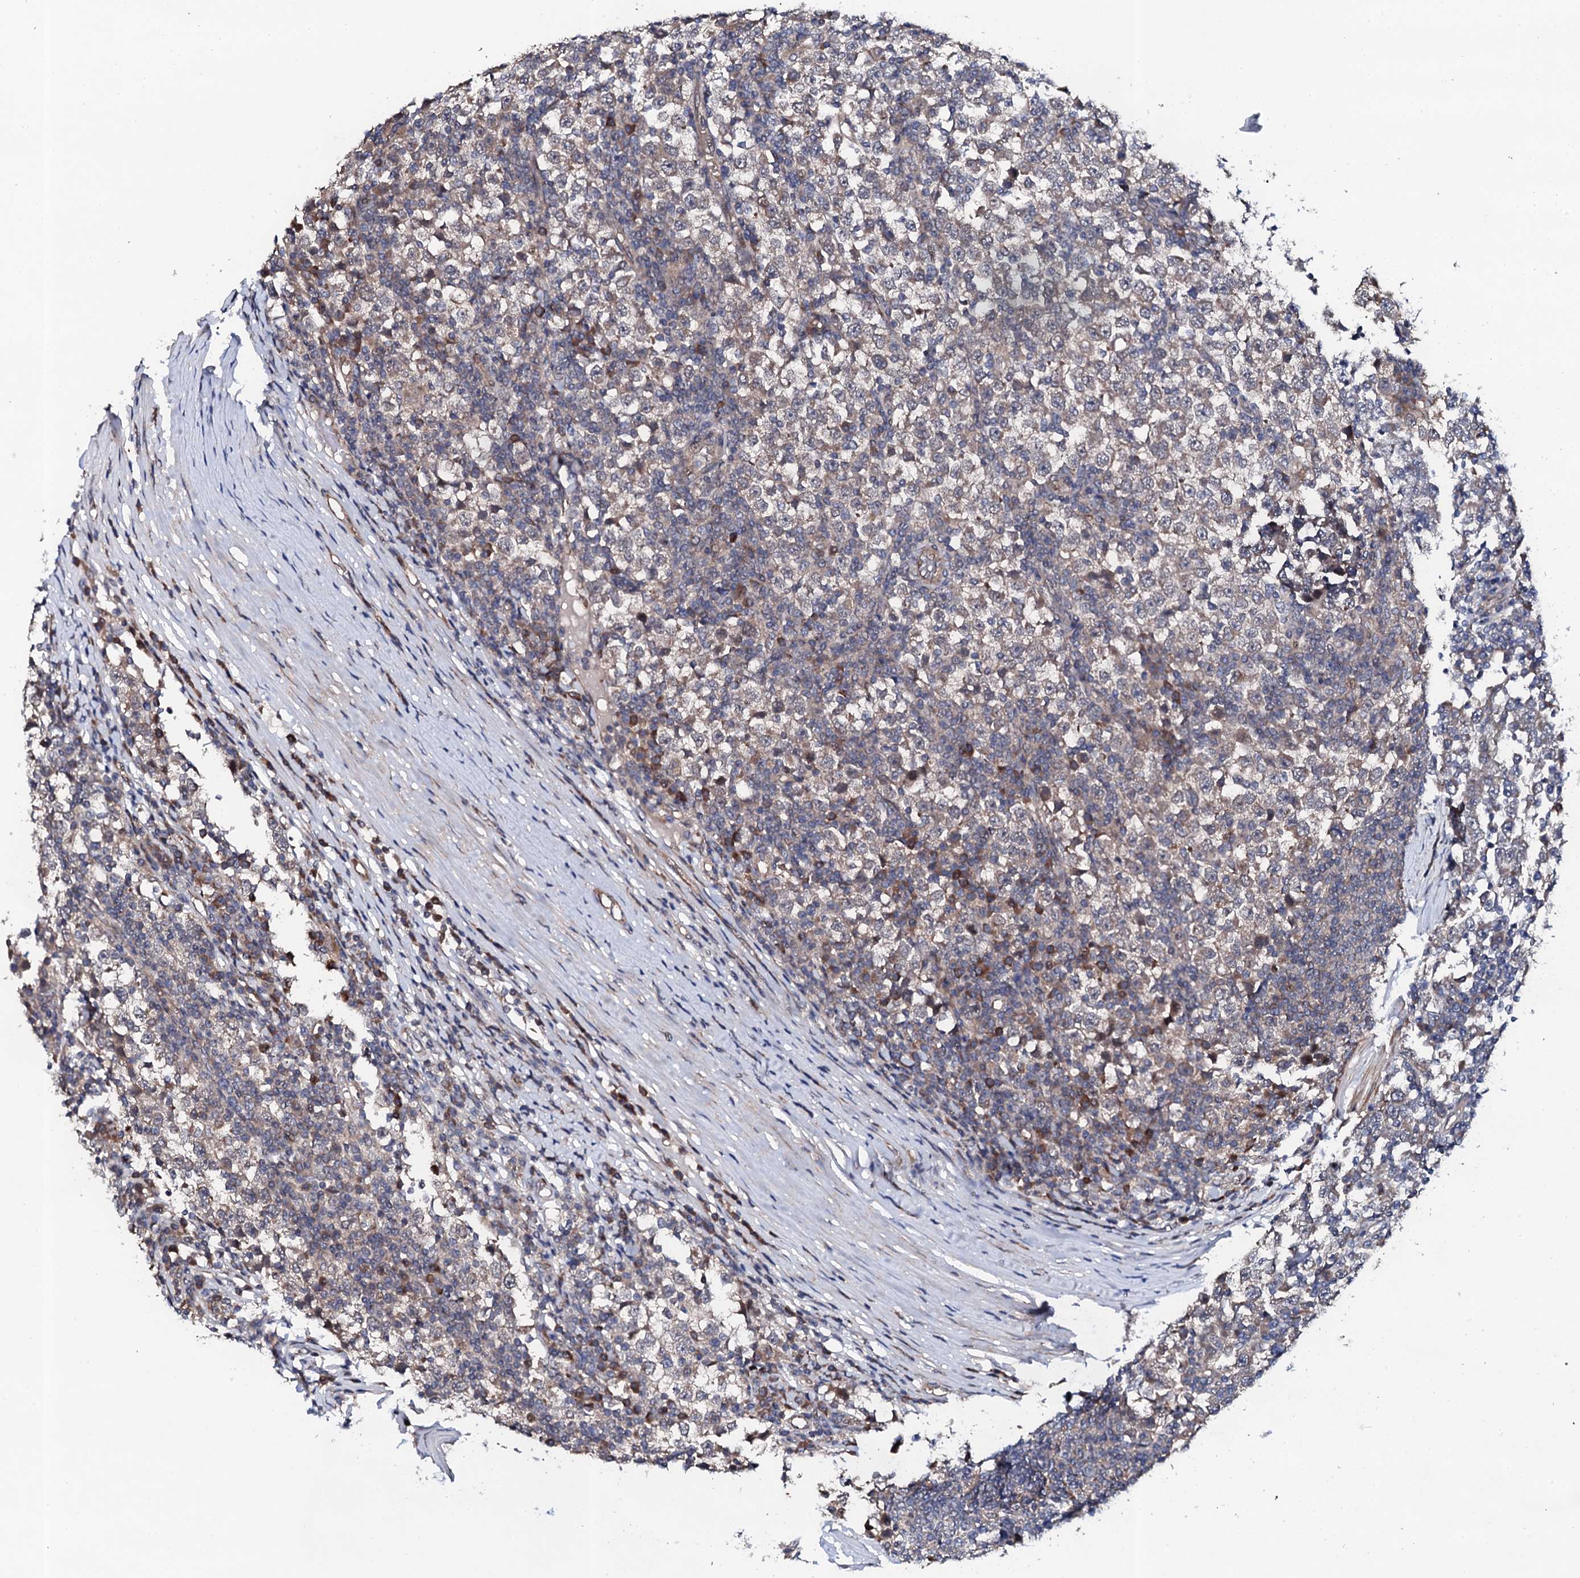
{"staining": {"intensity": "weak", "quantity": "<25%", "location": "cytoplasmic/membranous"}, "tissue": "testis cancer", "cell_type": "Tumor cells", "image_type": "cancer", "snomed": [{"axis": "morphology", "description": "Seminoma, NOS"}, {"axis": "topography", "description": "Testis"}], "caption": "An immunohistochemistry image of testis cancer is shown. There is no staining in tumor cells of testis cancer.", "gene": "CIAO2A", "patient": {"sex": "male", "age": 65}}